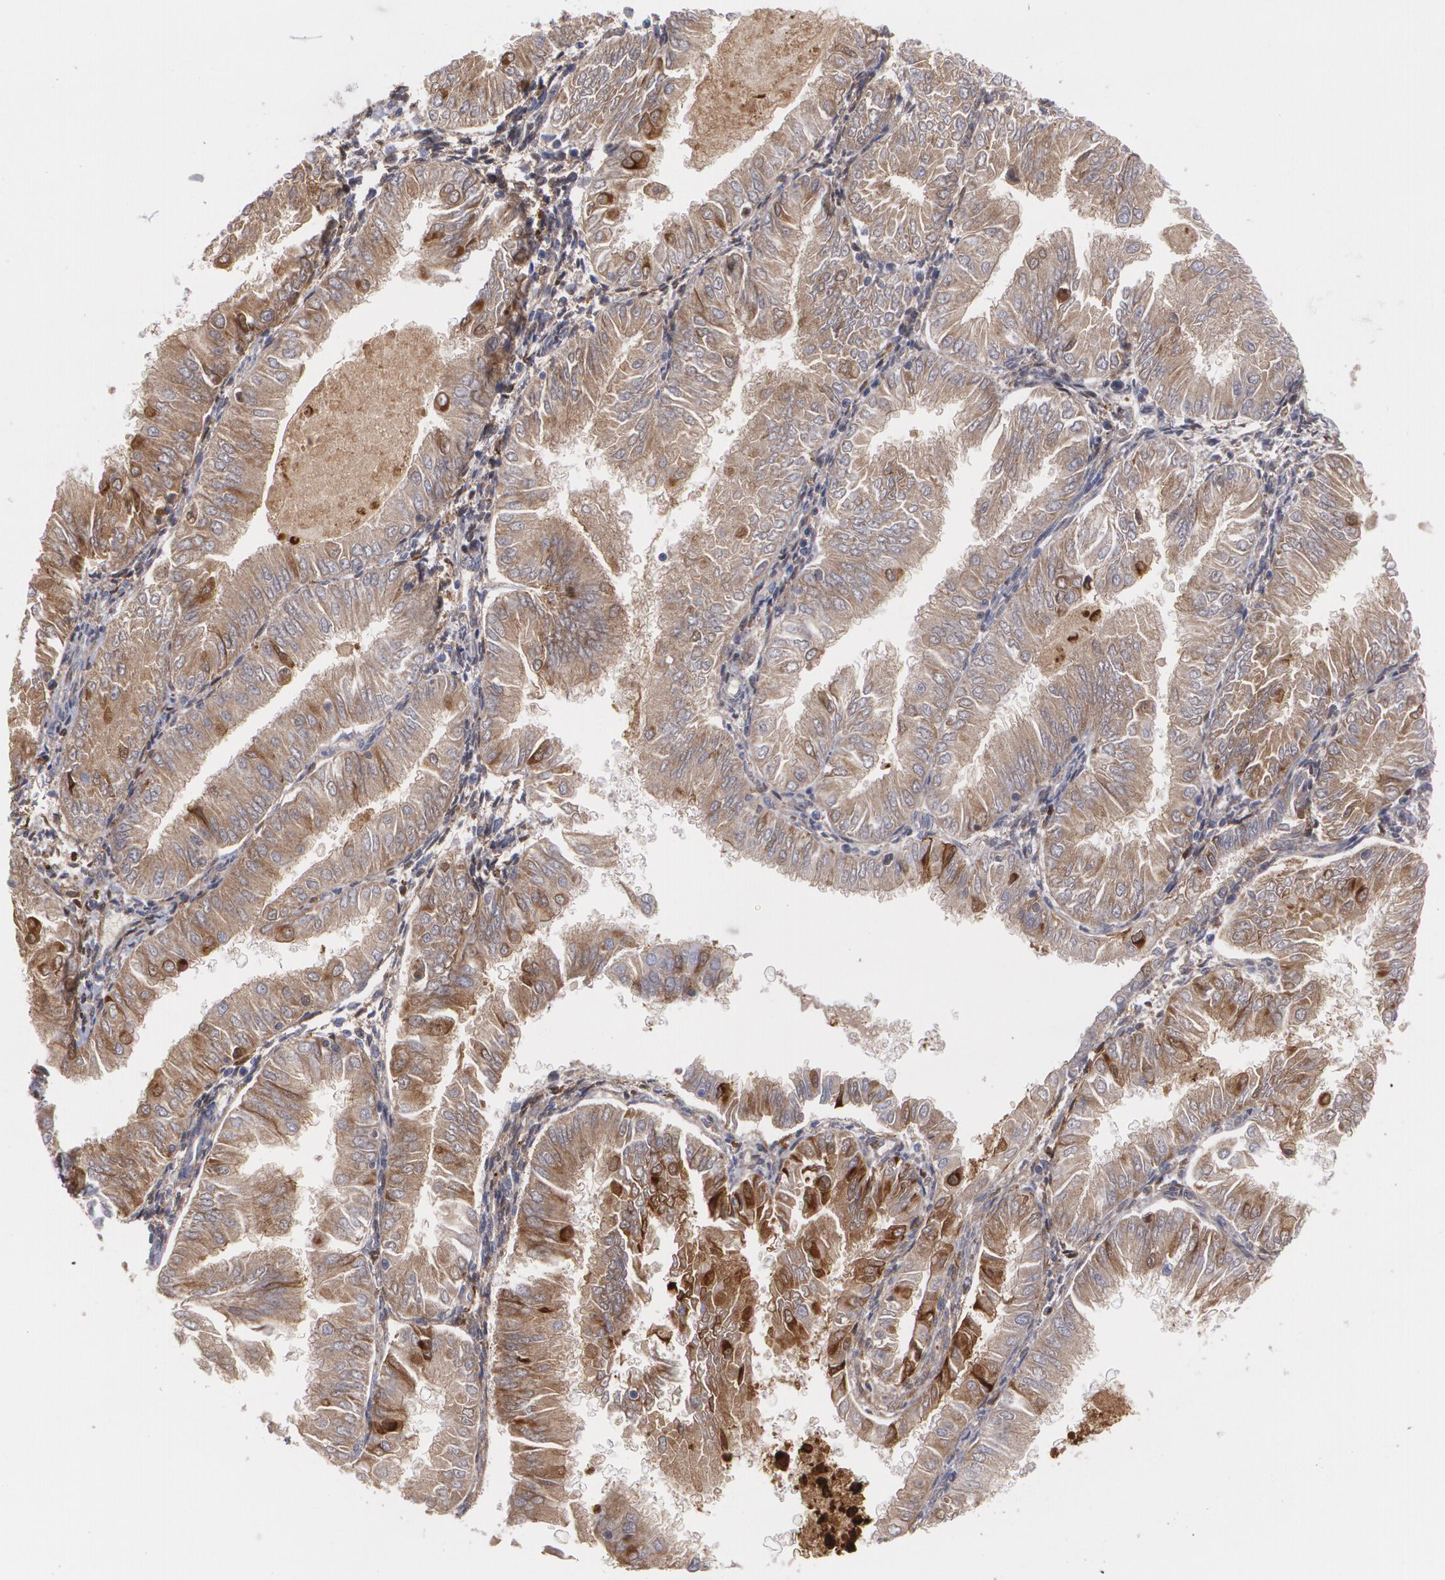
{"staining": {"intensity": "moderate", "quantity": "25%-75%", "location": "cytoplasmic/membranous"}, "tissue": "endometrial cancer", "cell_type": "Tumor cells", "image_type": "cancer", "snomed": [{"axis": "morphology", "description": "Adenocarcinoma, NOS"}, {"axis": "topography", "description": "Endometrium"}], "caption": "IHC micrograph of neoplastic tissue: human adenocarcinoma (endometrial) stained using immunohistochemistry demonstrates medium levels of moderate protein expression localized specifically in the cytoplasmic/membranous of tumor cells, appearing as a cytoplasmic/membranous brown color.", "gene": "FBLN1", "patient": {"sex": "female", "age": 53}}